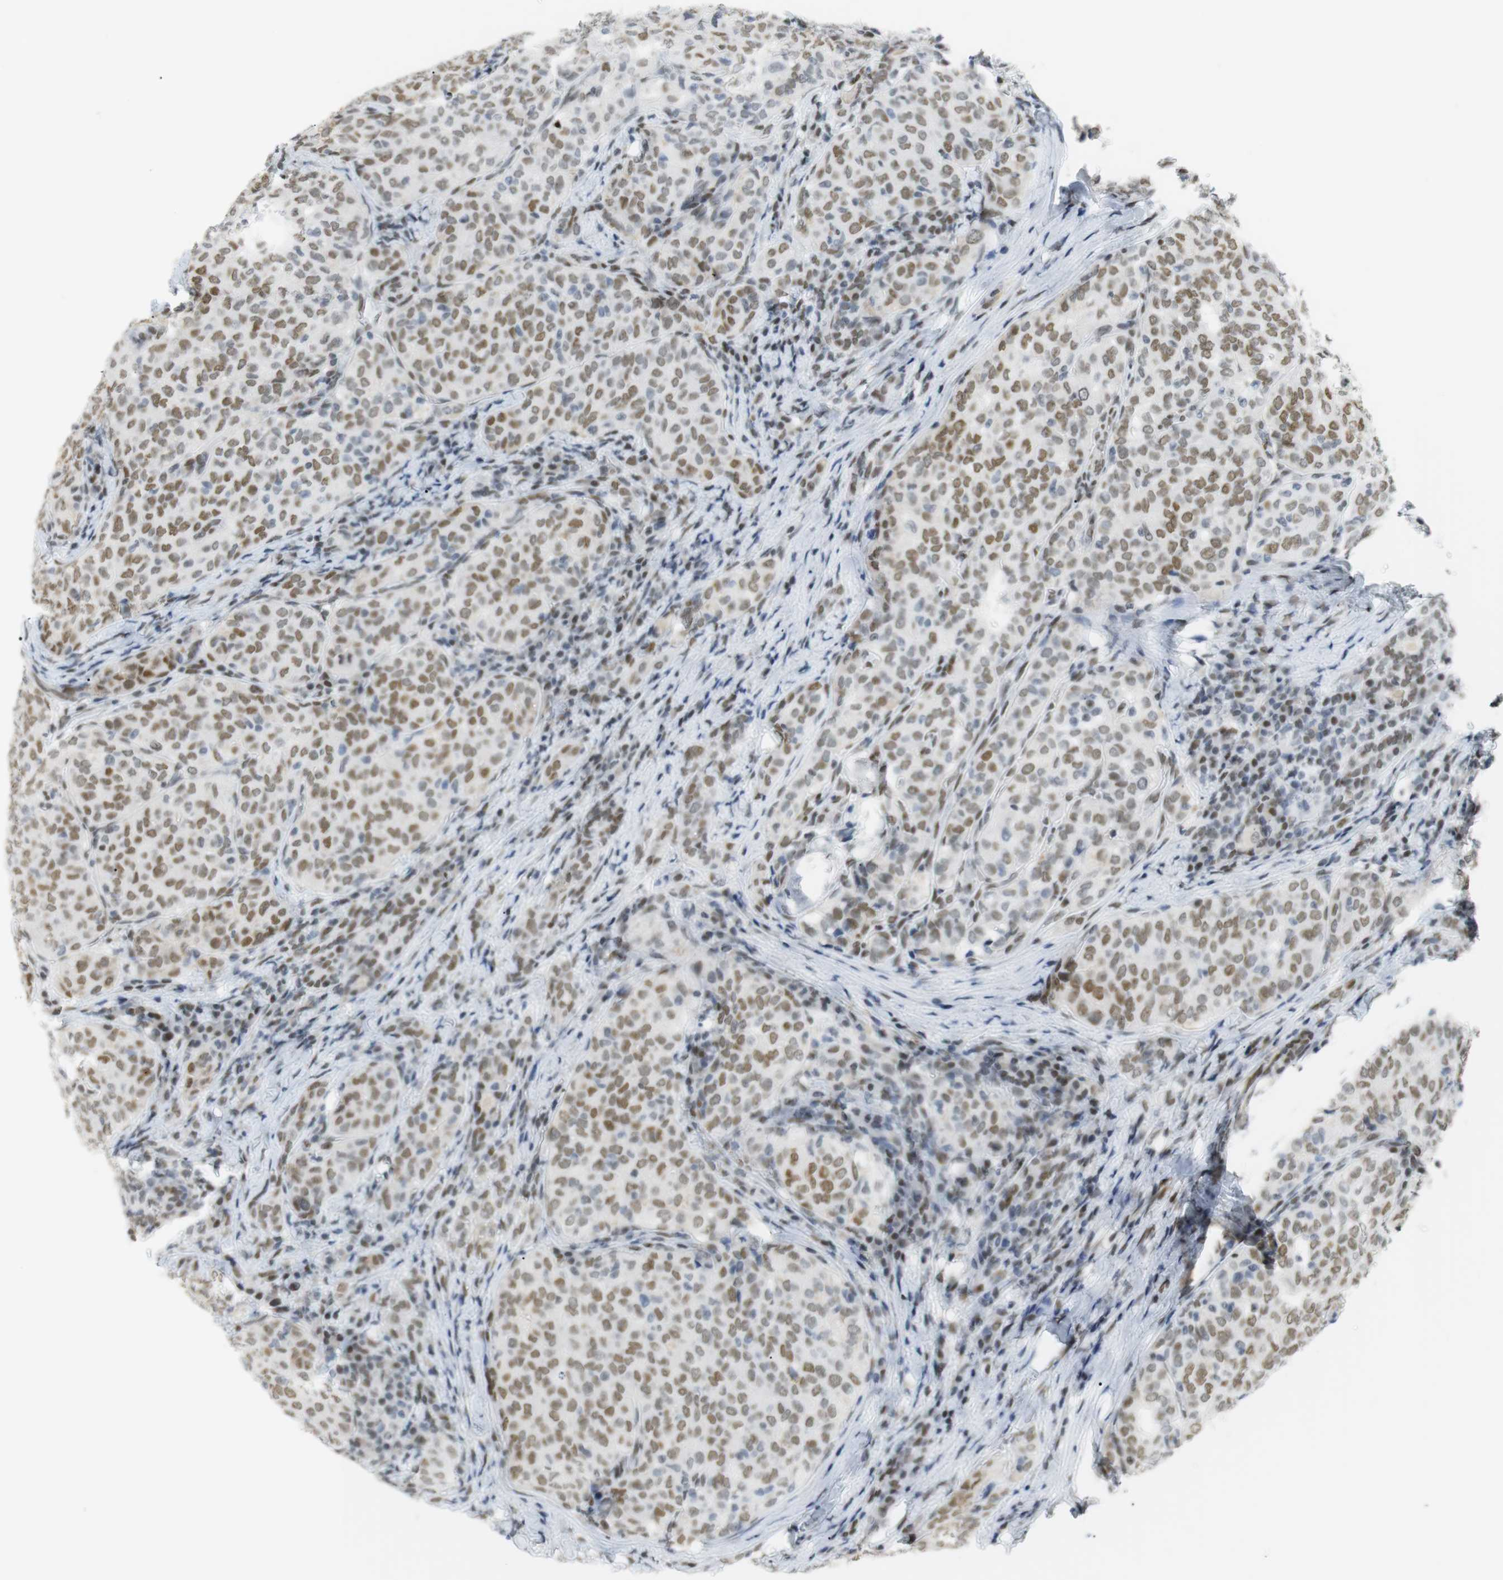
{"staining": {"intensity": "moderate", "quantity": ">75%", "location": "nuclear"}, "tissue": "thyroid cancer", "cell_type": "Tumor cells", "image_type": "cancer", "snomed": [{"axis": "morphology", "description": "Normal tissue, NOS"}, {"axis": "morphology", "description": "Papillary adenocarcinoma, NOS"}, {"axis": "topography", "description": "Thyroid gland"}], "caption": "Immunohistochemistry of thyroid papillary adenocarcinoma reveals medium levels of moderate nuclear expression in about >75% of tumor cells.", "gene": "BMI1", "patient": {"sex": "female", "age": 30}}